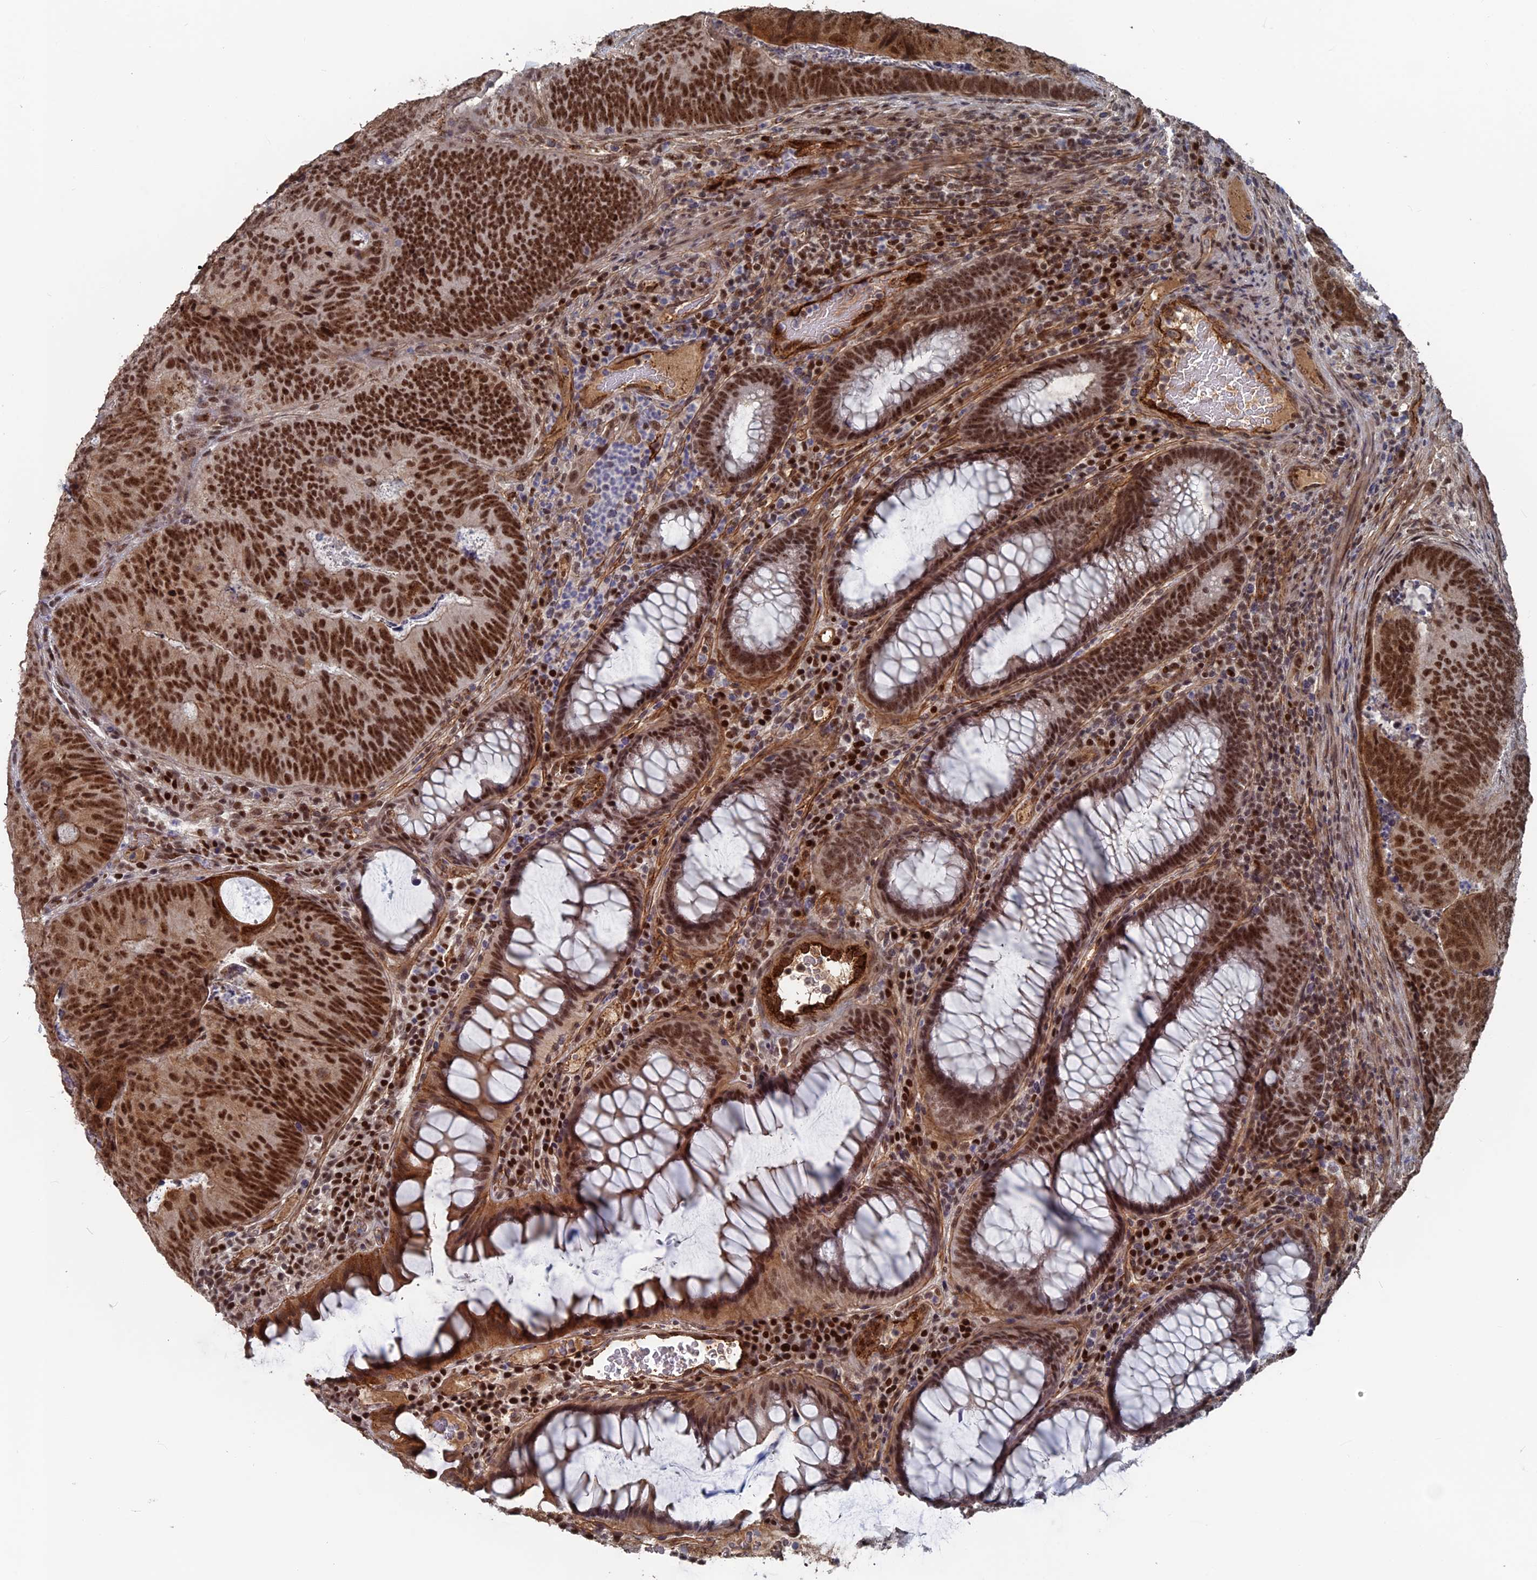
{"staining": {"intensity": "strong", "quantity": ">75%", "location": "cytoplasmic/membranous,nuclear"}, "tissue": "colorectal cancer", "cell_type": "Tumor cells", "image_type": "cancer", "snomed": [{"axis": "morphology", "description": "Adenocarcinoma, NOS"}, {"axis": "topography", "description": "Colon"}], "caption": "A brown stain labels strong cytoplasmic/membranous and nuclear staining of a protein in colorectal cancer (adenocarcinoma) tumor cells.", "gene": "SH3D21", "patient": {"sex": "female", "age": 67}}